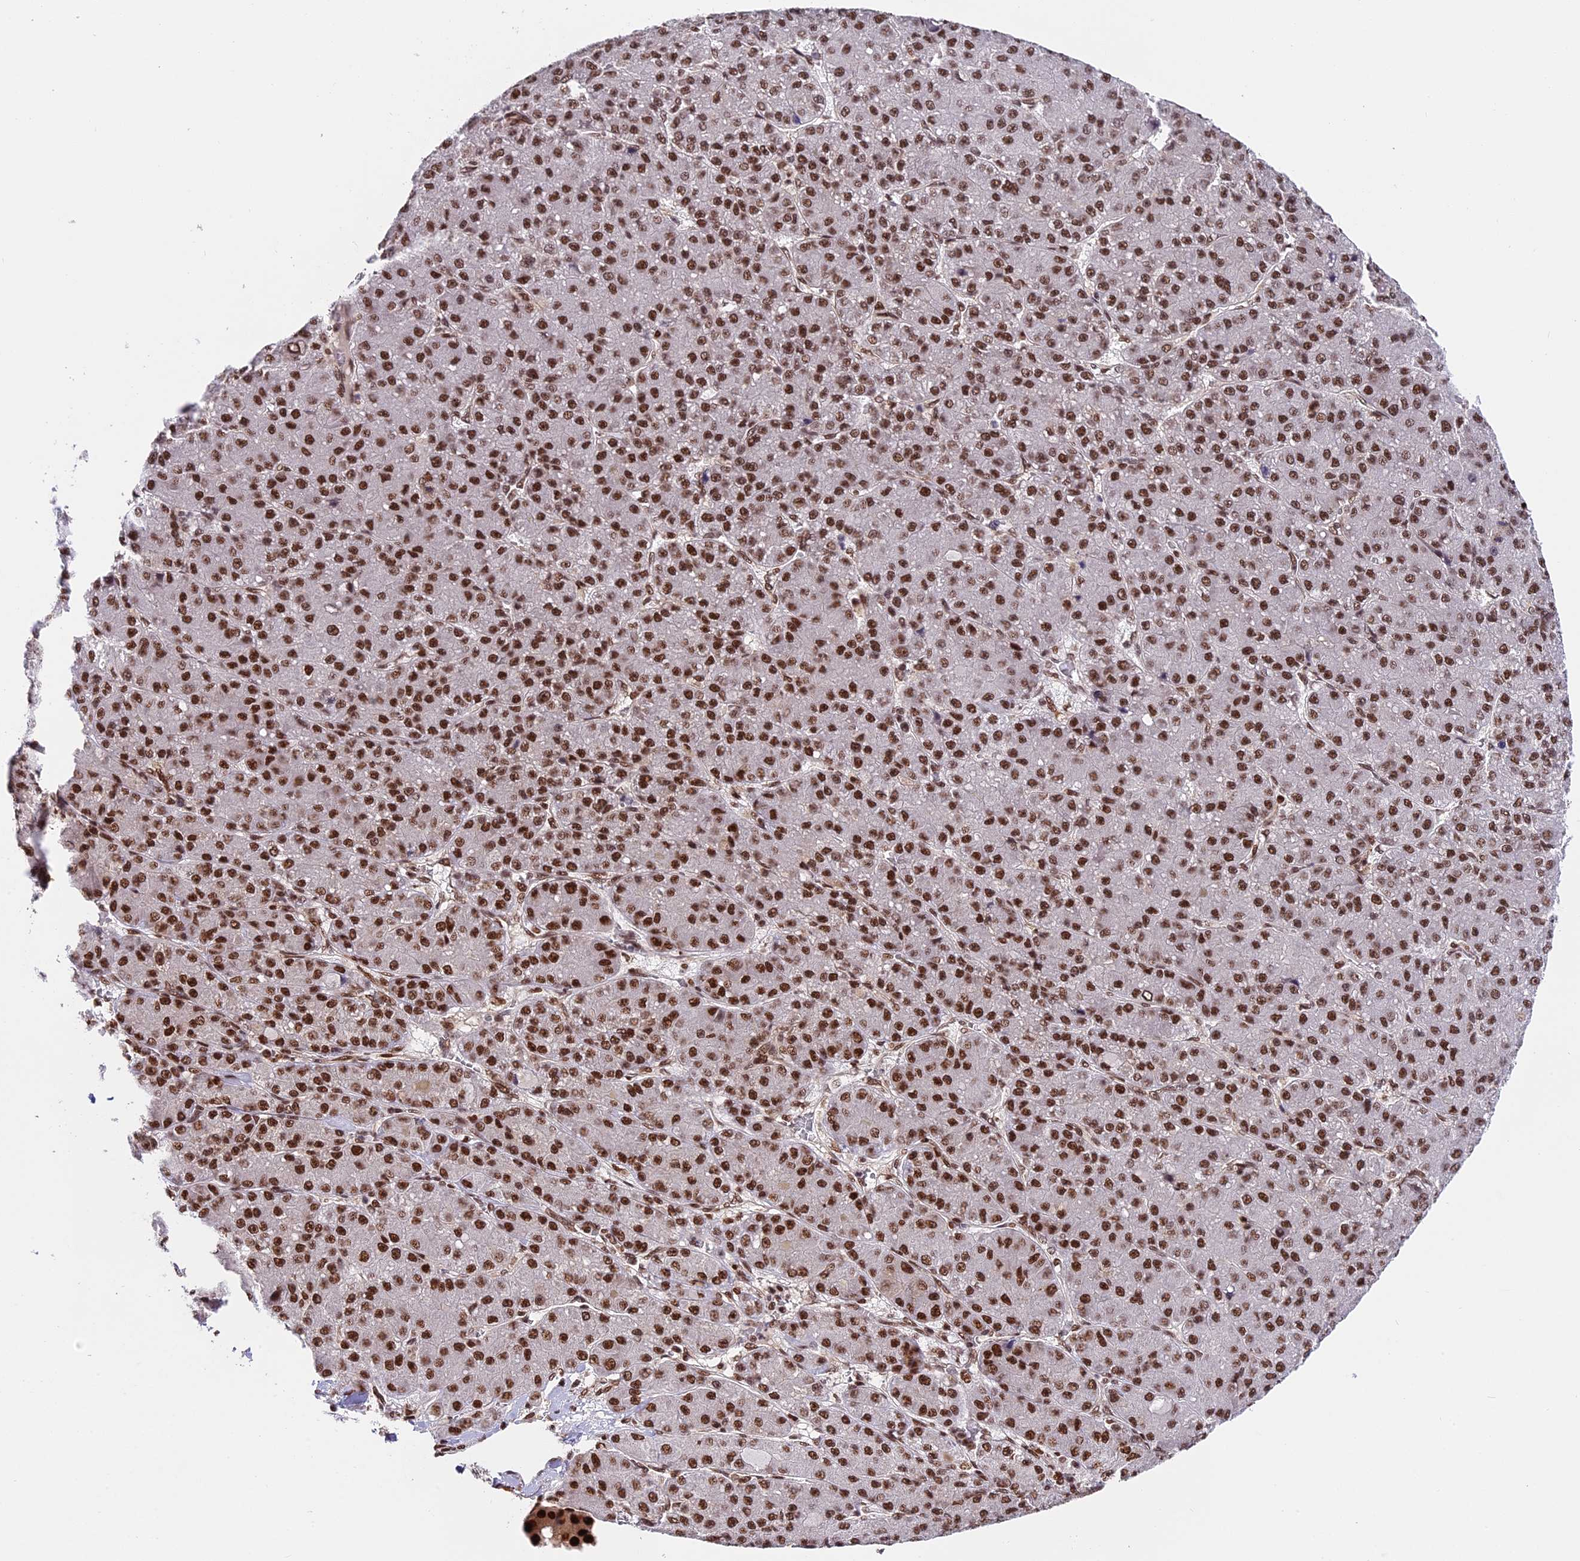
{"staining": {"intensity": "strong", "quantity": ">75%", "location": "nuclear"}, "tissue": "liver cancer", "cell_type": "Tumor cells", "image_type": "cancer", "snomed": [{"axis": "morphology", "description": "Carcinoma, Hepatocellular, NOS"}, {"axis": "topography", "description": "Liver"}], "caption": "This is a photomicrograph of immunohistochemistry staining of hepatocellular carcinoma (liver), which shows strong positivity in the nuclear of tumor cells.", "gene": "RAMAC", "patient": {"sex": "male", "age": 67}}